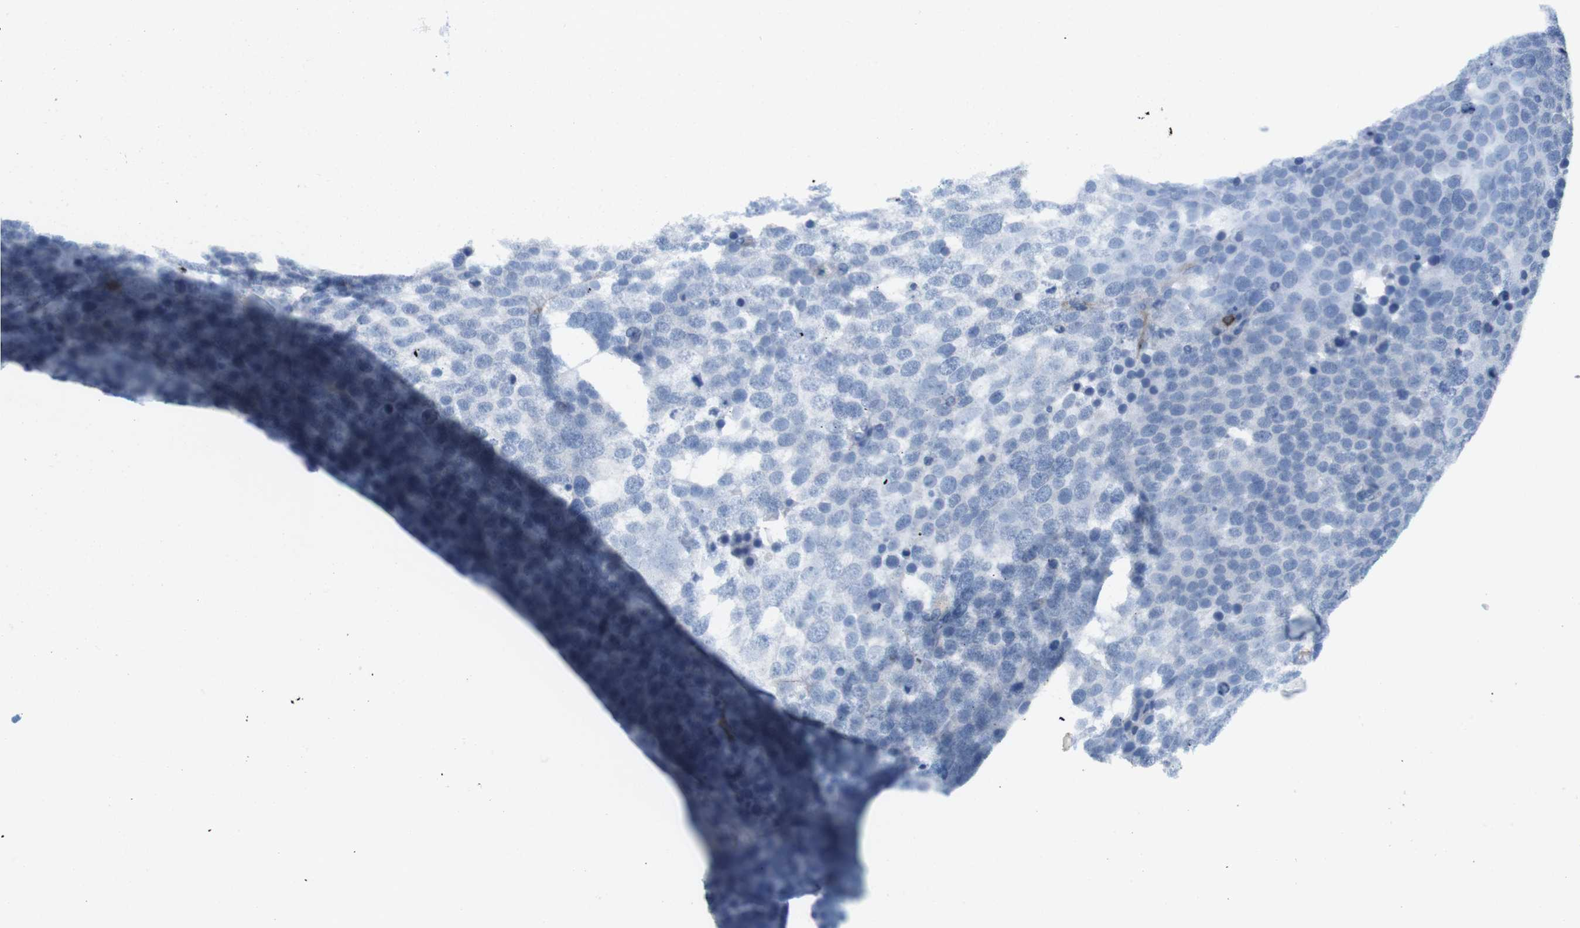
{"staining": {"intensity": "negative", "quantity": "none", "location": "none"}, "tissue": "testis cancer", "cell_type": "Tumor cells", "image_type": "cancer", "snomed": [{"axis": "morphology", "description": "Seminoma, NOS"}, {"axis": "topography", "description": "Testis"}], "caption": "Histopathology image shows no significant protein staining in tumor cells of testis seminoma.", "gene": "TNFRSF4", "patient": {"sex": "male", "age": 71}}